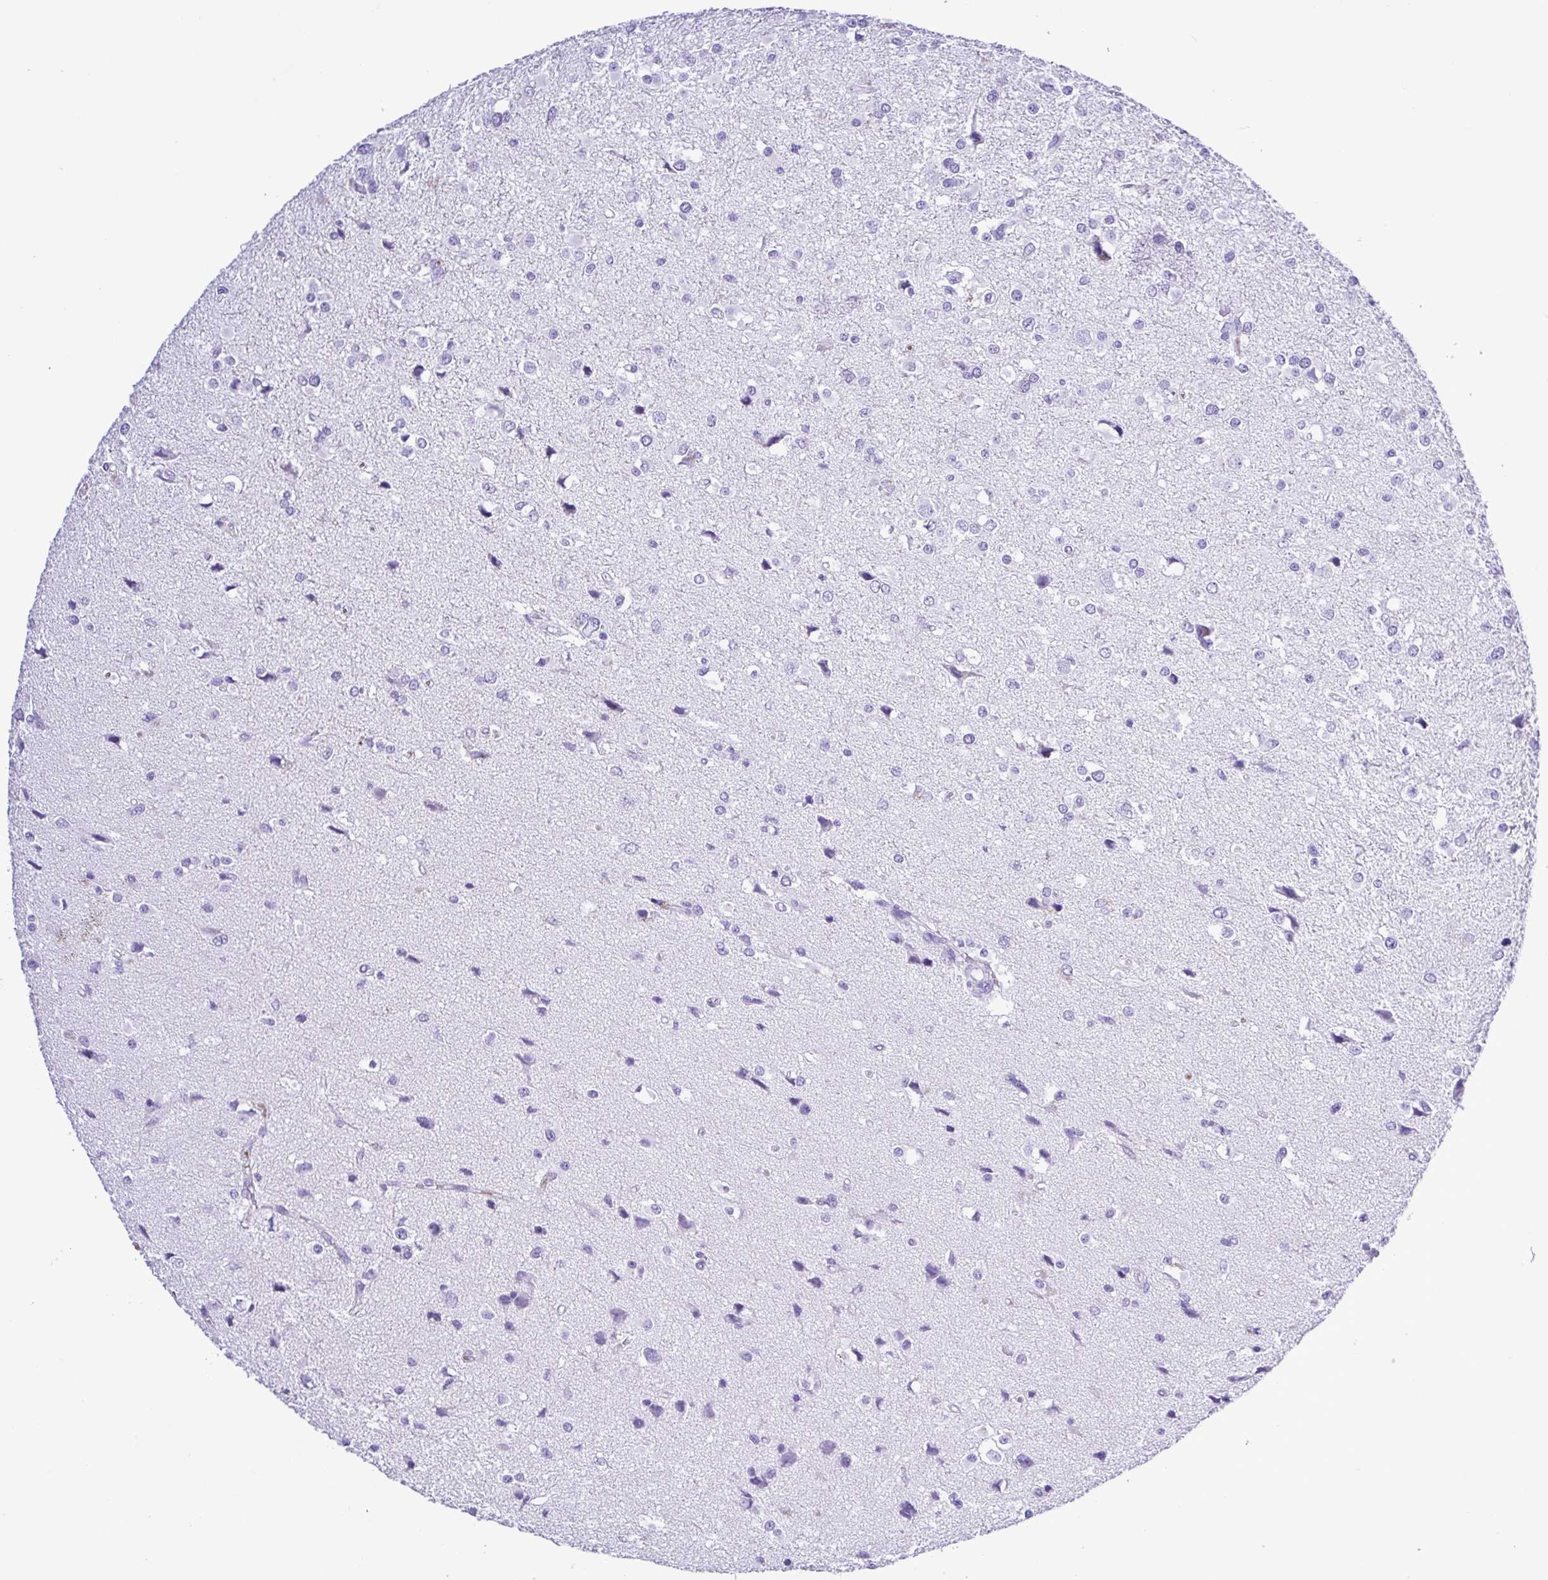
{"staining": {"intensity": "negative", "quantity": "none", "location": "none"}, "tissue": "glioma", "cell_type": "Tumor cells", "image_type": "cancer", "snomed": [{"axis": "morphology", "description": "Glioma, malignant, High grade"}, {"axis": "topography", "description": "Brain"}], "caption": "Human malignant glioma (high-grade) stained for a protein using IHC displays no staining in tumor cells.", "gene": "SYT1", "patient": {"sex": "male", "age": 54}}